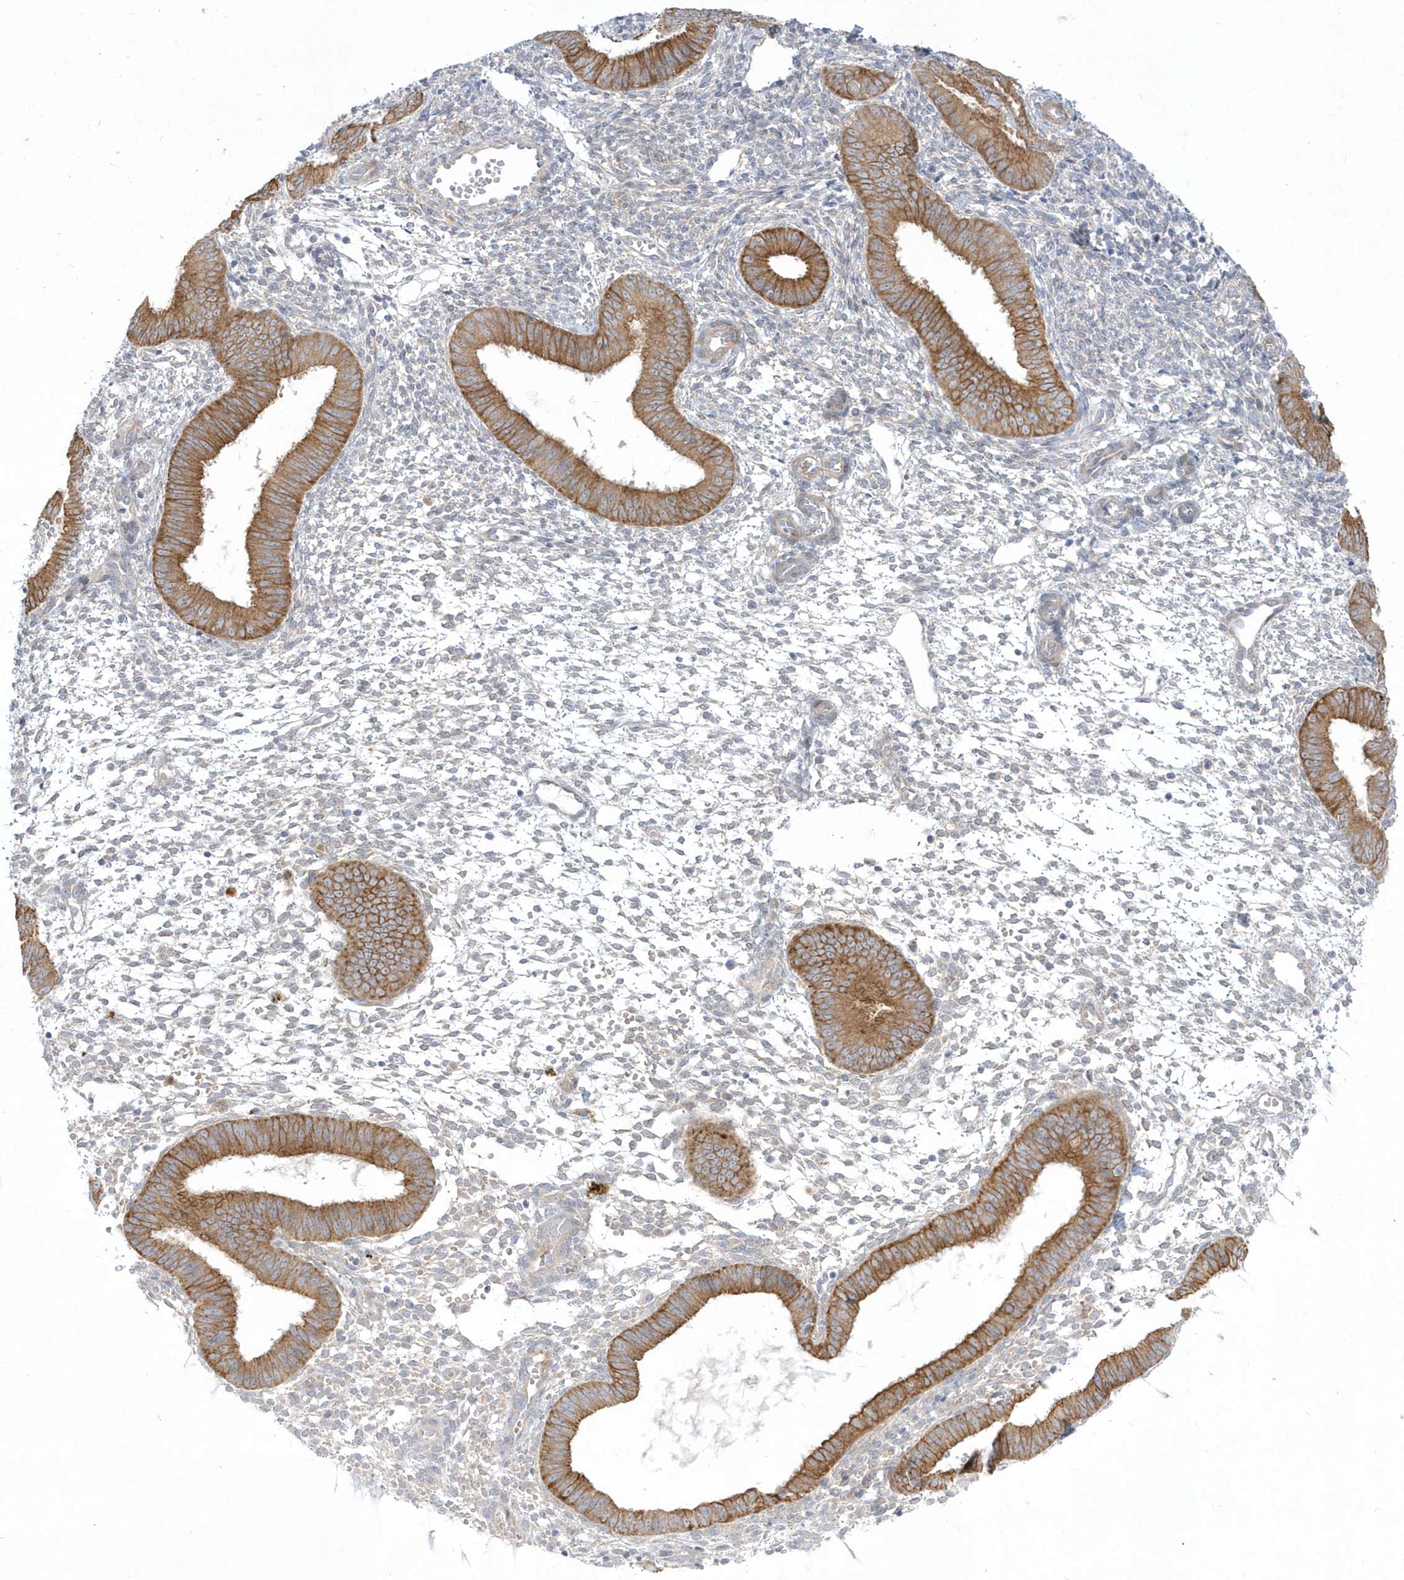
{"staining": {"intensity": "negative", "quantity": "none", "location": "none"}, "tissue": "endometrium", "cell_type": "Cells in endometrial stroma", "image_type": "normal", "snomed": [{"axis": "morphology", "description": "Normal tissue, NOS"}, {"axis": "topography", "description": "Uterus"}, {"axis": "topography", "description": "Endometrium"}], "caption": "This is an IHC histopathology image of benign endometrium. There is no positivity in cells in endometrial stroma.", "gene": "LARS1", "patient": {"sex": "female", "age": 48}}